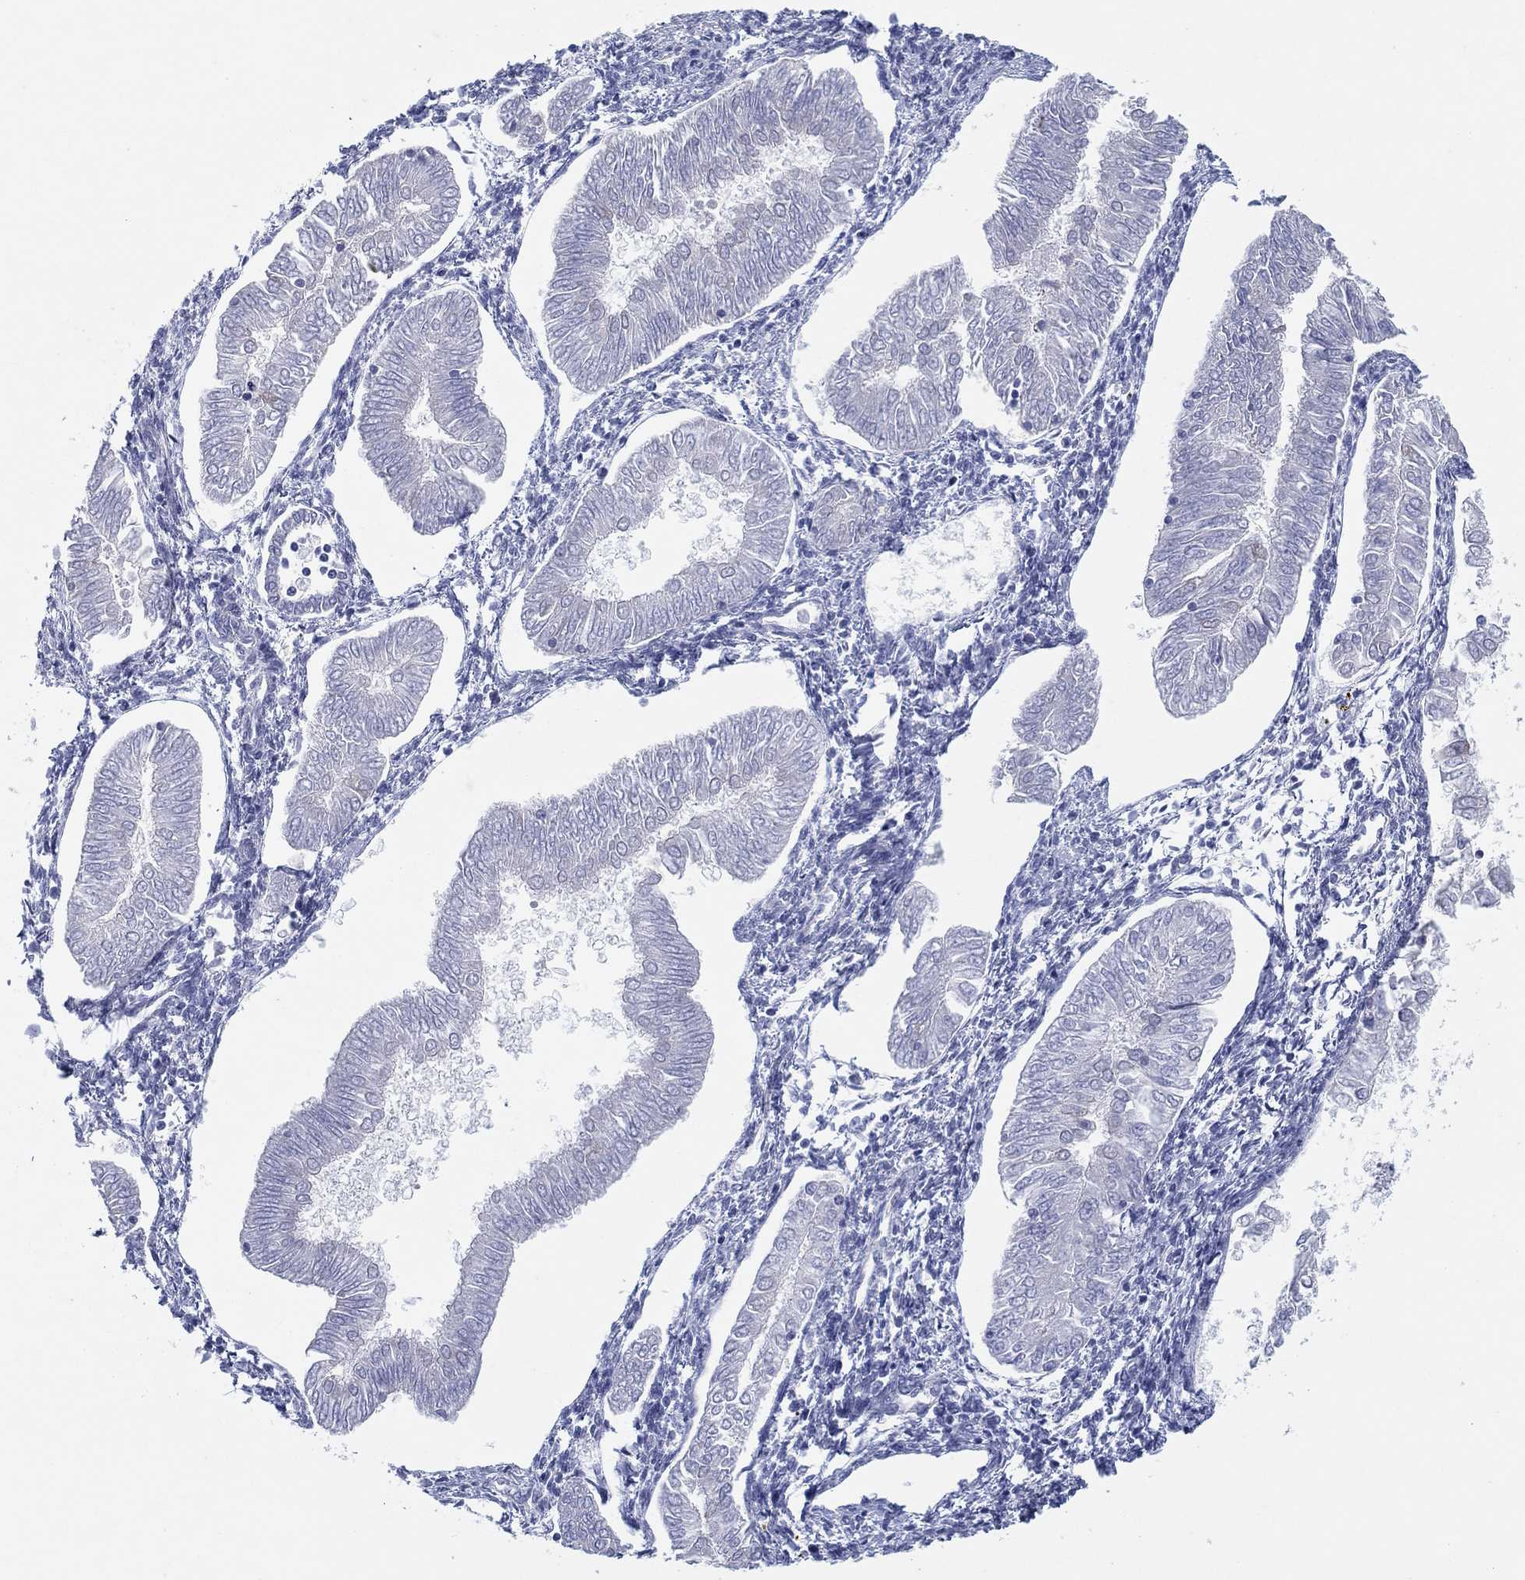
{"staining": {"intensity": "negative", "quantity": "none", "location": "none"}, "tissue": "endometrial cancer", "cell_type": "Tumor cells", "image_type": "cancer", "snomed": [{"axis": "morphology", "description": "Adenocarcinoma, NOS"}, {"axis": "topography", "description": "Endometrium"}], "caption": "Tumor cells show no significant protein staining in endometrial adenocarcinoma.", "gene": "HEATR4", "patient": {"sex": "female", "age": 53}}